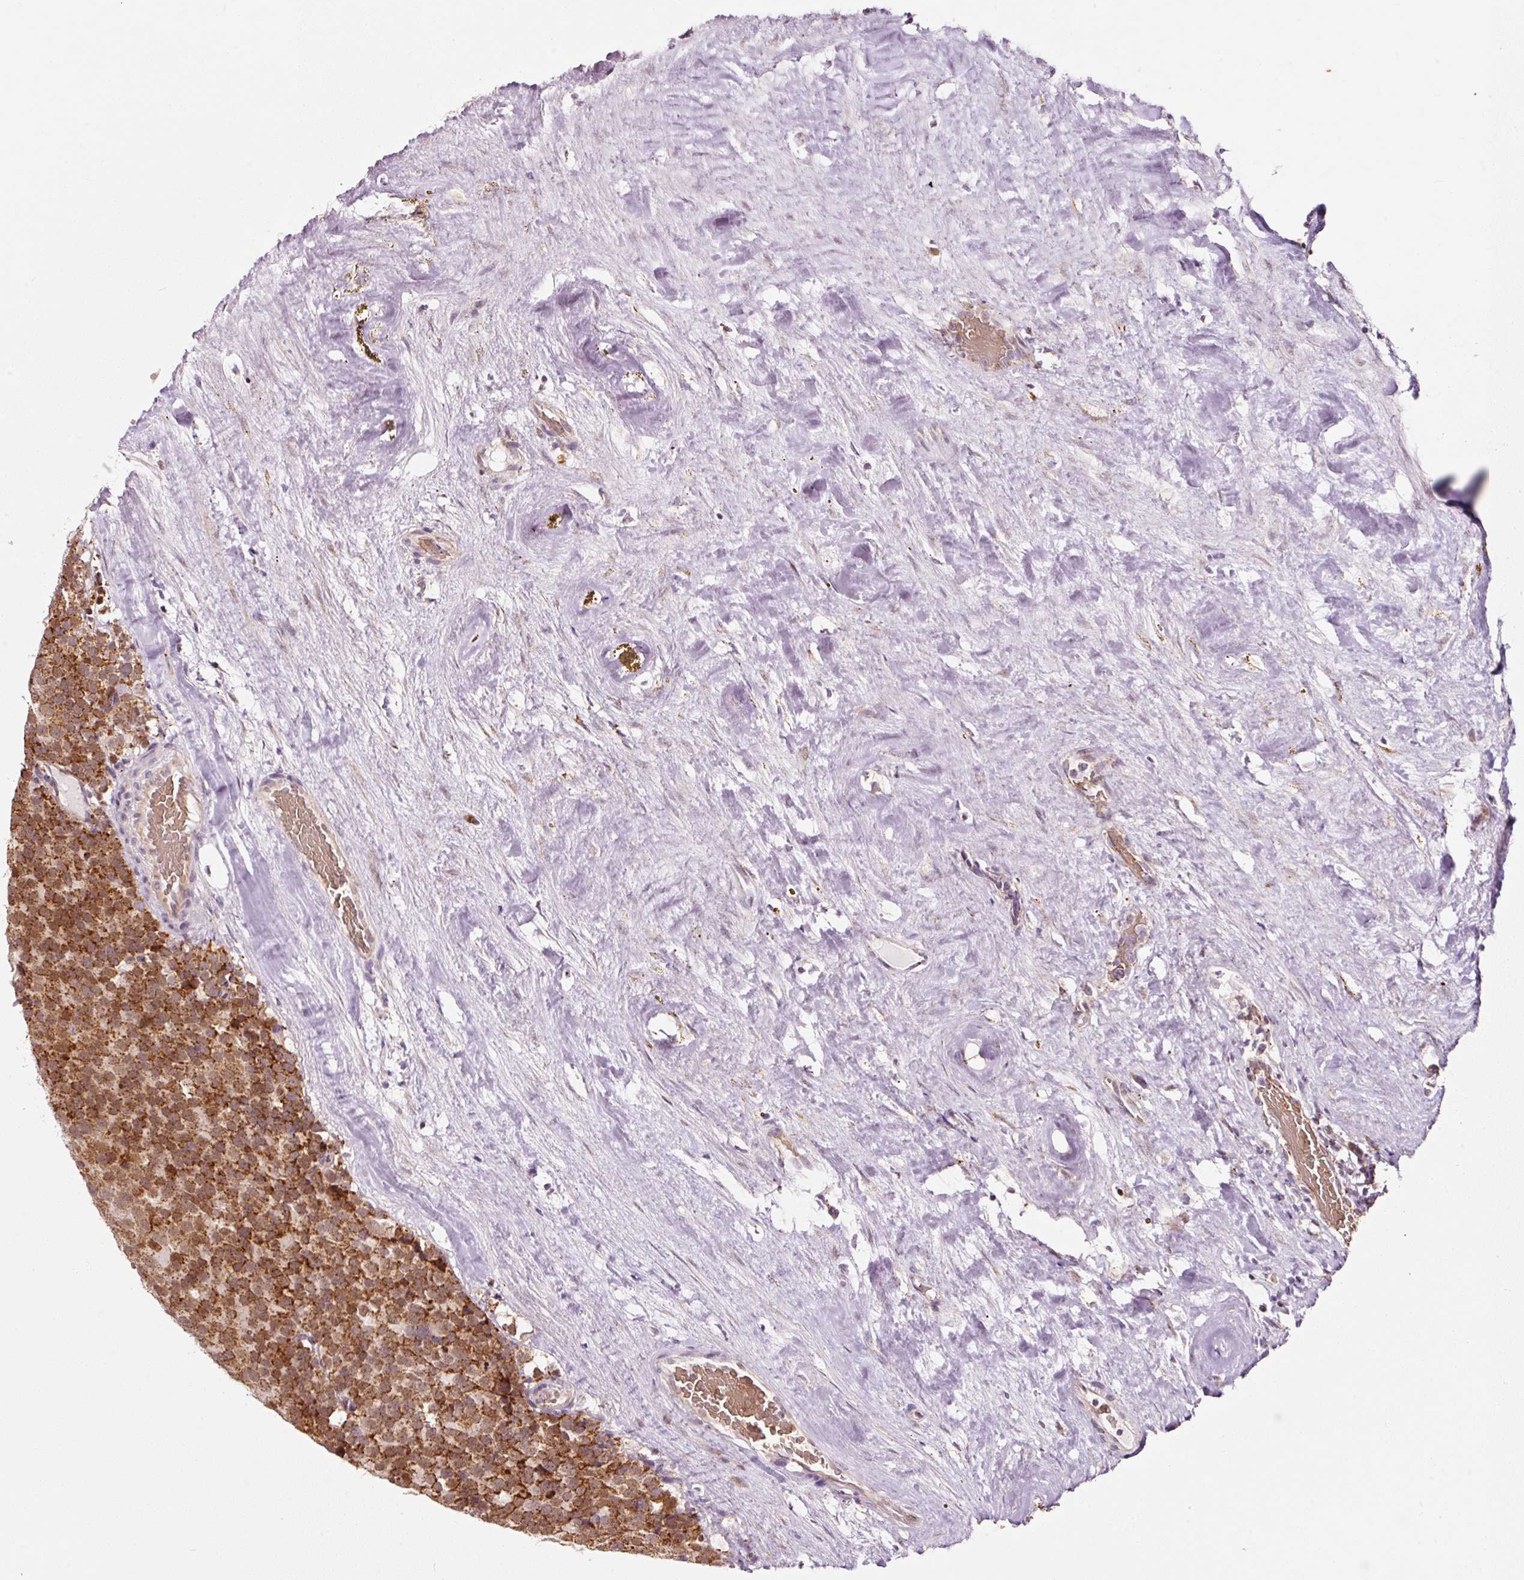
{"staining": {"intensity": "strong", "quantity": ">75%", "location": "cytoplasmic/membranous,nuclear"}, "tissue": "testis cancer", "cell_type": "Tumor cells", "image_type": "cancer", "snomed": [{"axis": "morphology", "description": "Seminoma, NOS"}, {"axis": "topography", "description": "Testis"}], "caption": "This histopathology image demonstrates IHC staining of testis seminoma, with high strong cytoplasmic/membranous and nuclear positivity in approximately >75% of tumor cells.", "gene": "ZNF460", "patient": {"sex": "male", "age": 71}}